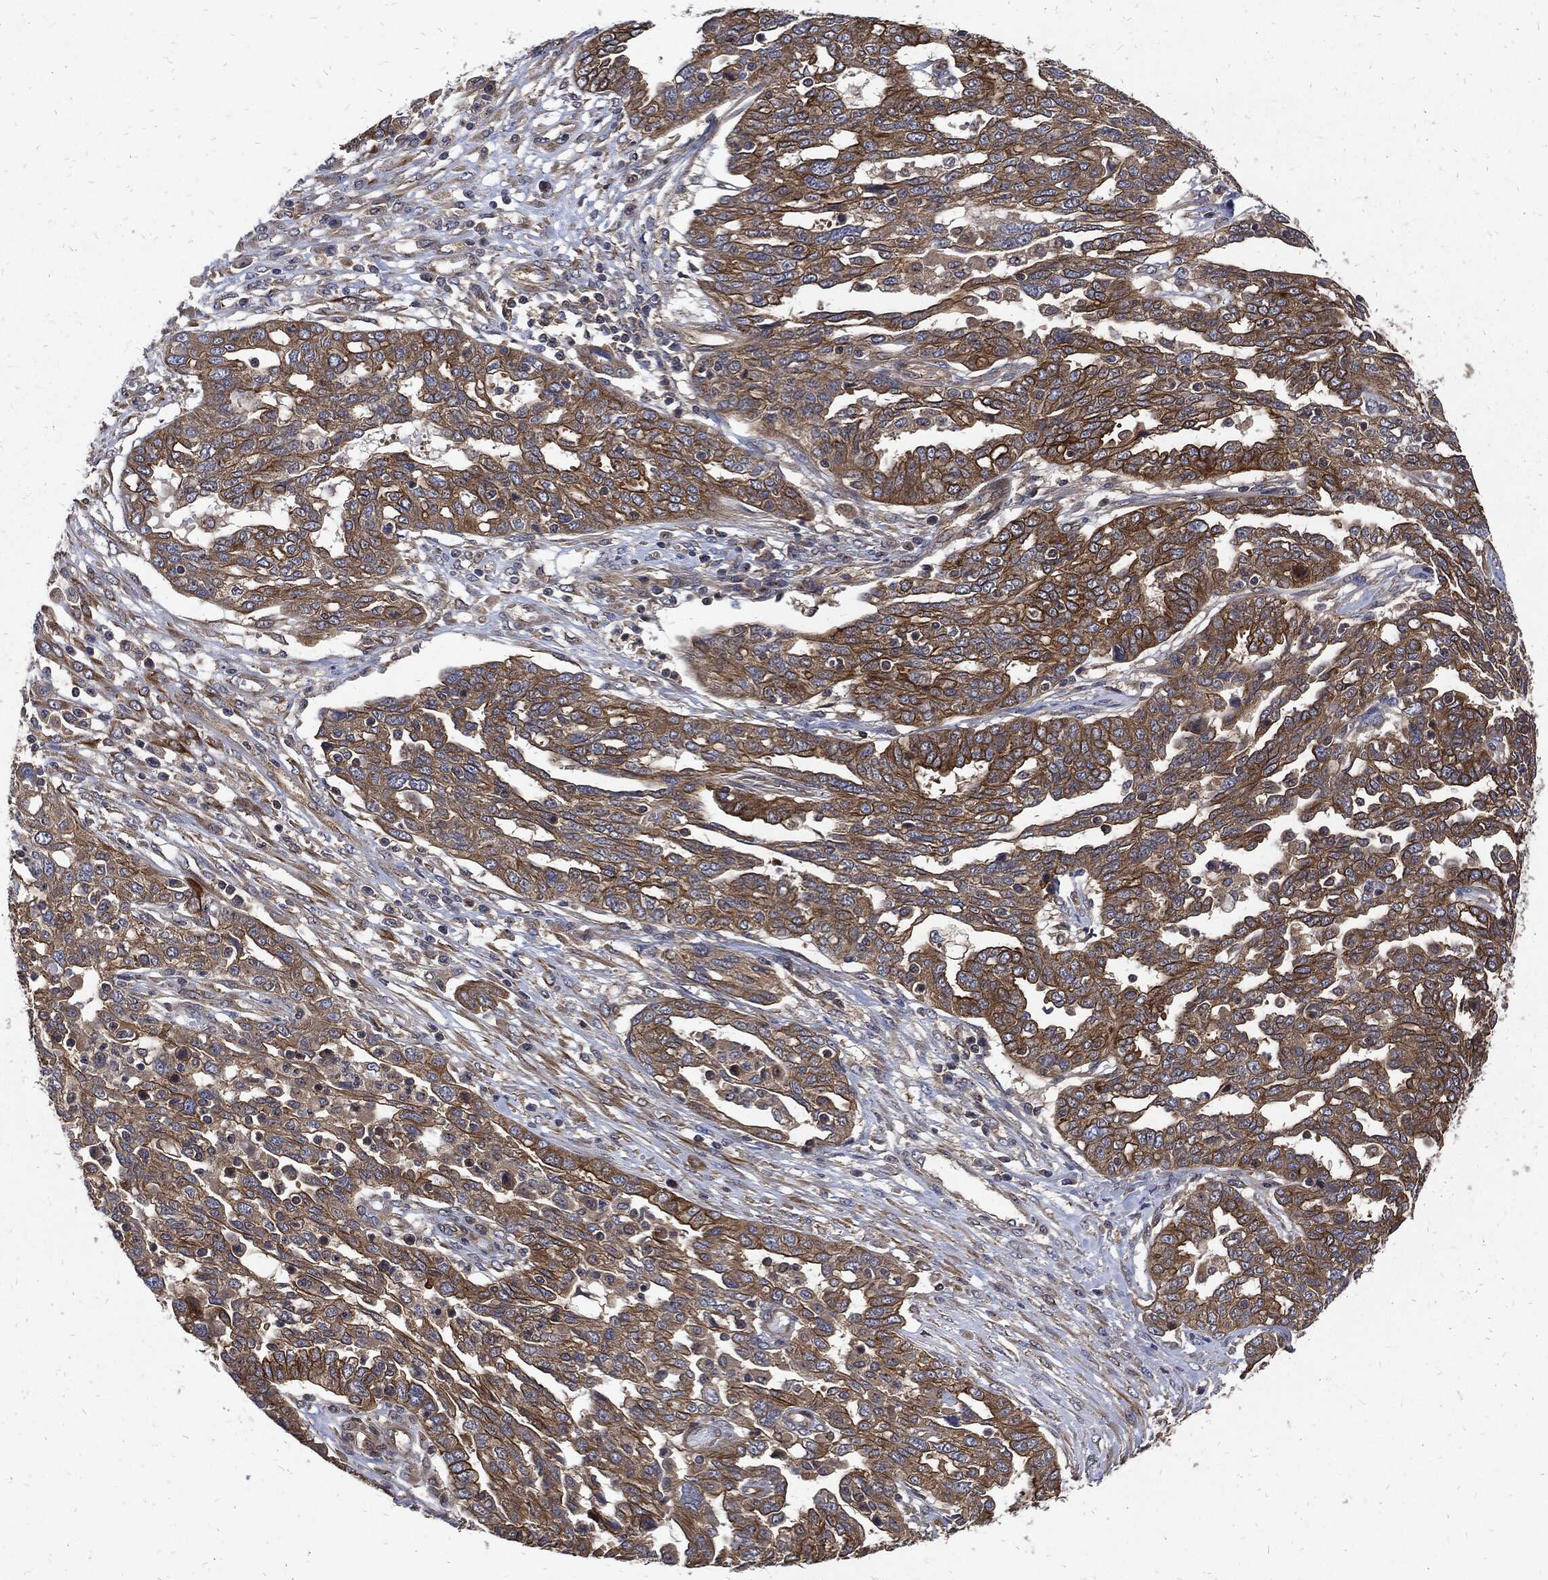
{"staining": {"intensity": "strong", "quantity": ">75%", "location": "cytoplasmic/membranous"}, "tissue": "ovarian cancer", "cell_type": "Tumor cells", "image_type": "cancer", "snomed": [{"axis": "morphology", "description": "Cystadenocarcinoma, serous, NOS"}, {"axis": "topography", "description": "Ovary"}], "caption": "Serous cystadenocarcinoma (ovarian) tissue displays strong cytoplasmic/membranous expression in approximately >75% of tumor cells, visualized by immunohistochemistry.", "gene": "DCTN1", "patient": {"sex": "female", "age": 67}}